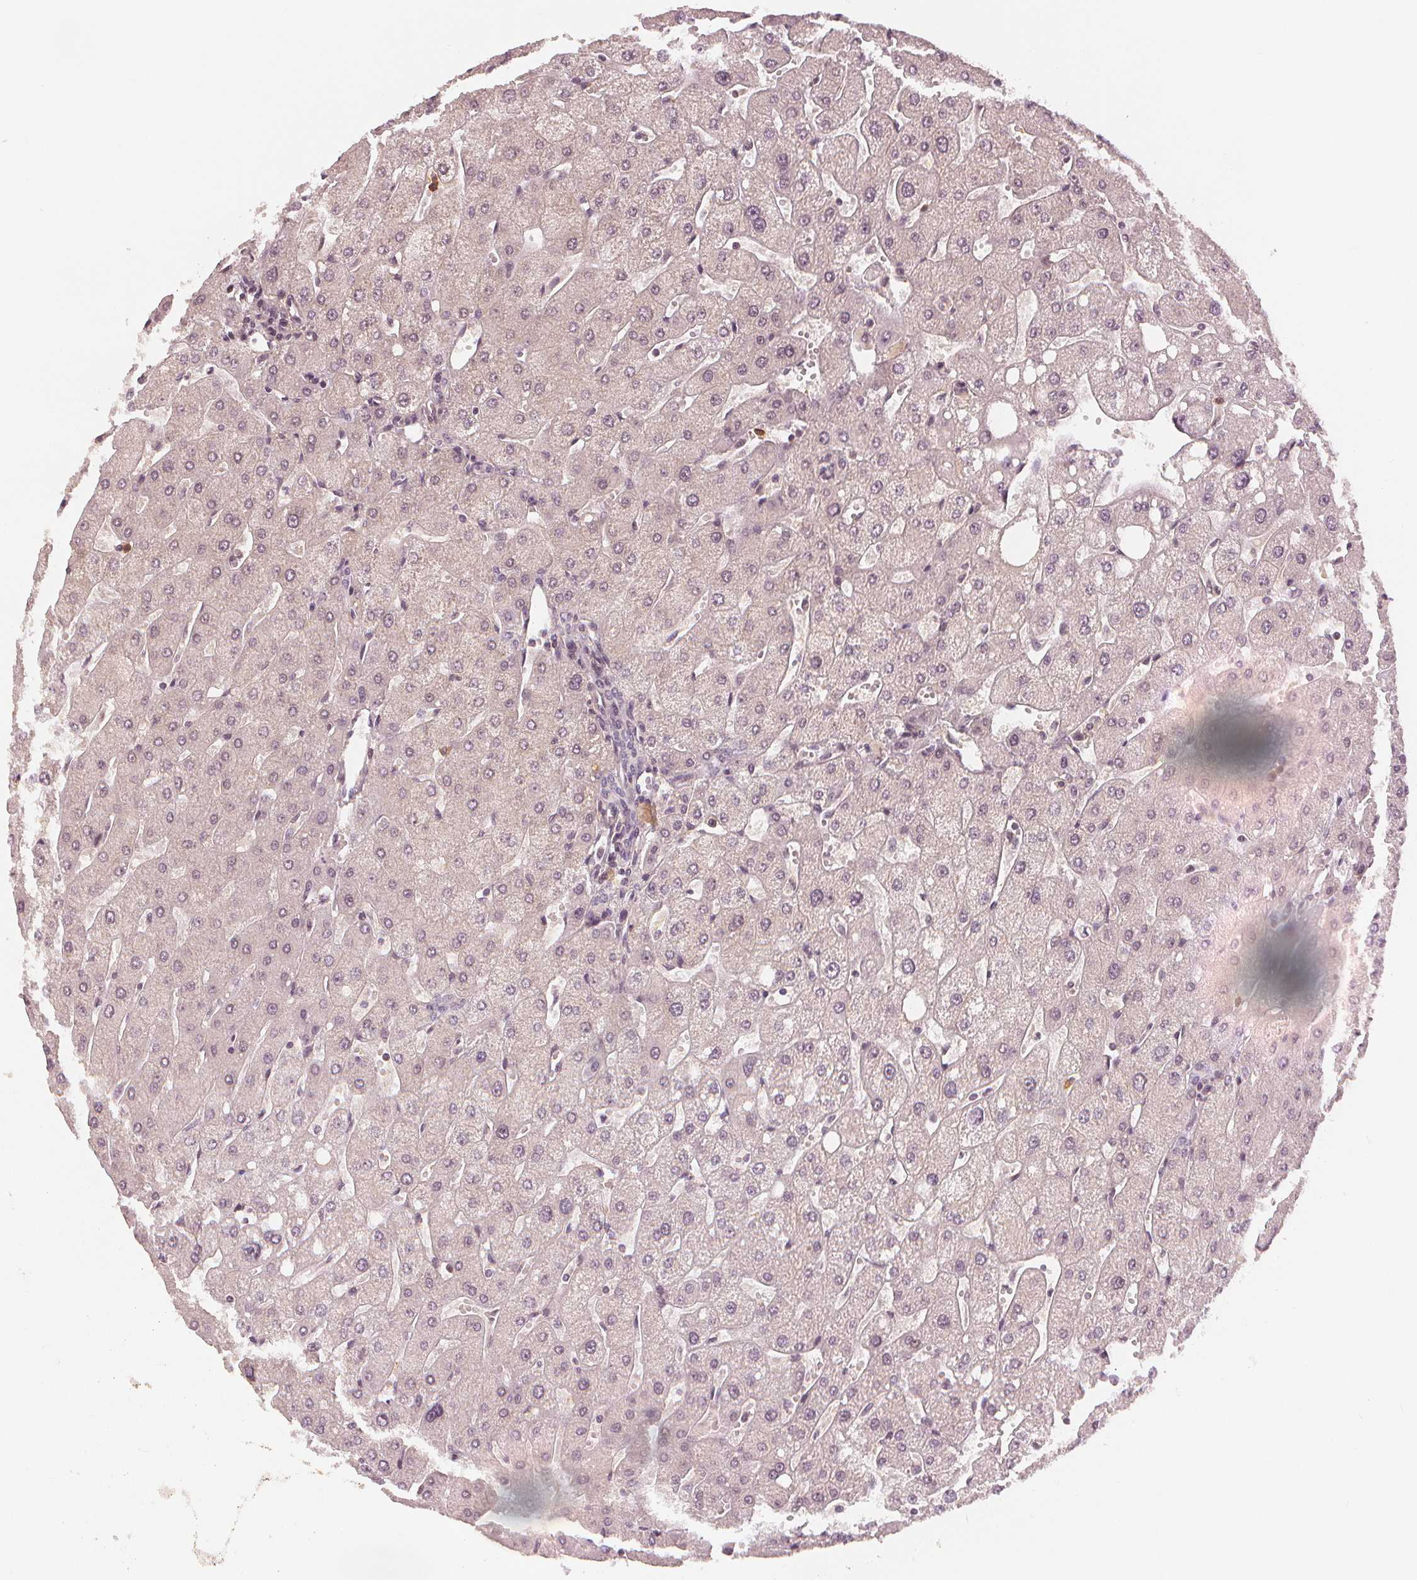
{"staining": {"intensity": "negative", "quantity": "none", "location": "none"}, "tissue": "liver", "cell_type": "Cholangiocytes", "image_type": "normal", "snomed": [{"axis": "morphology", "description": "Normal tissue, NOS"}, {"axis": "topography", "description": "Liver"}], "caption": "Cholangiocytes show no significant positivity in benign liver.", "gene": "SLC34A1", "patient": {"sex": "male", "age": 67}}